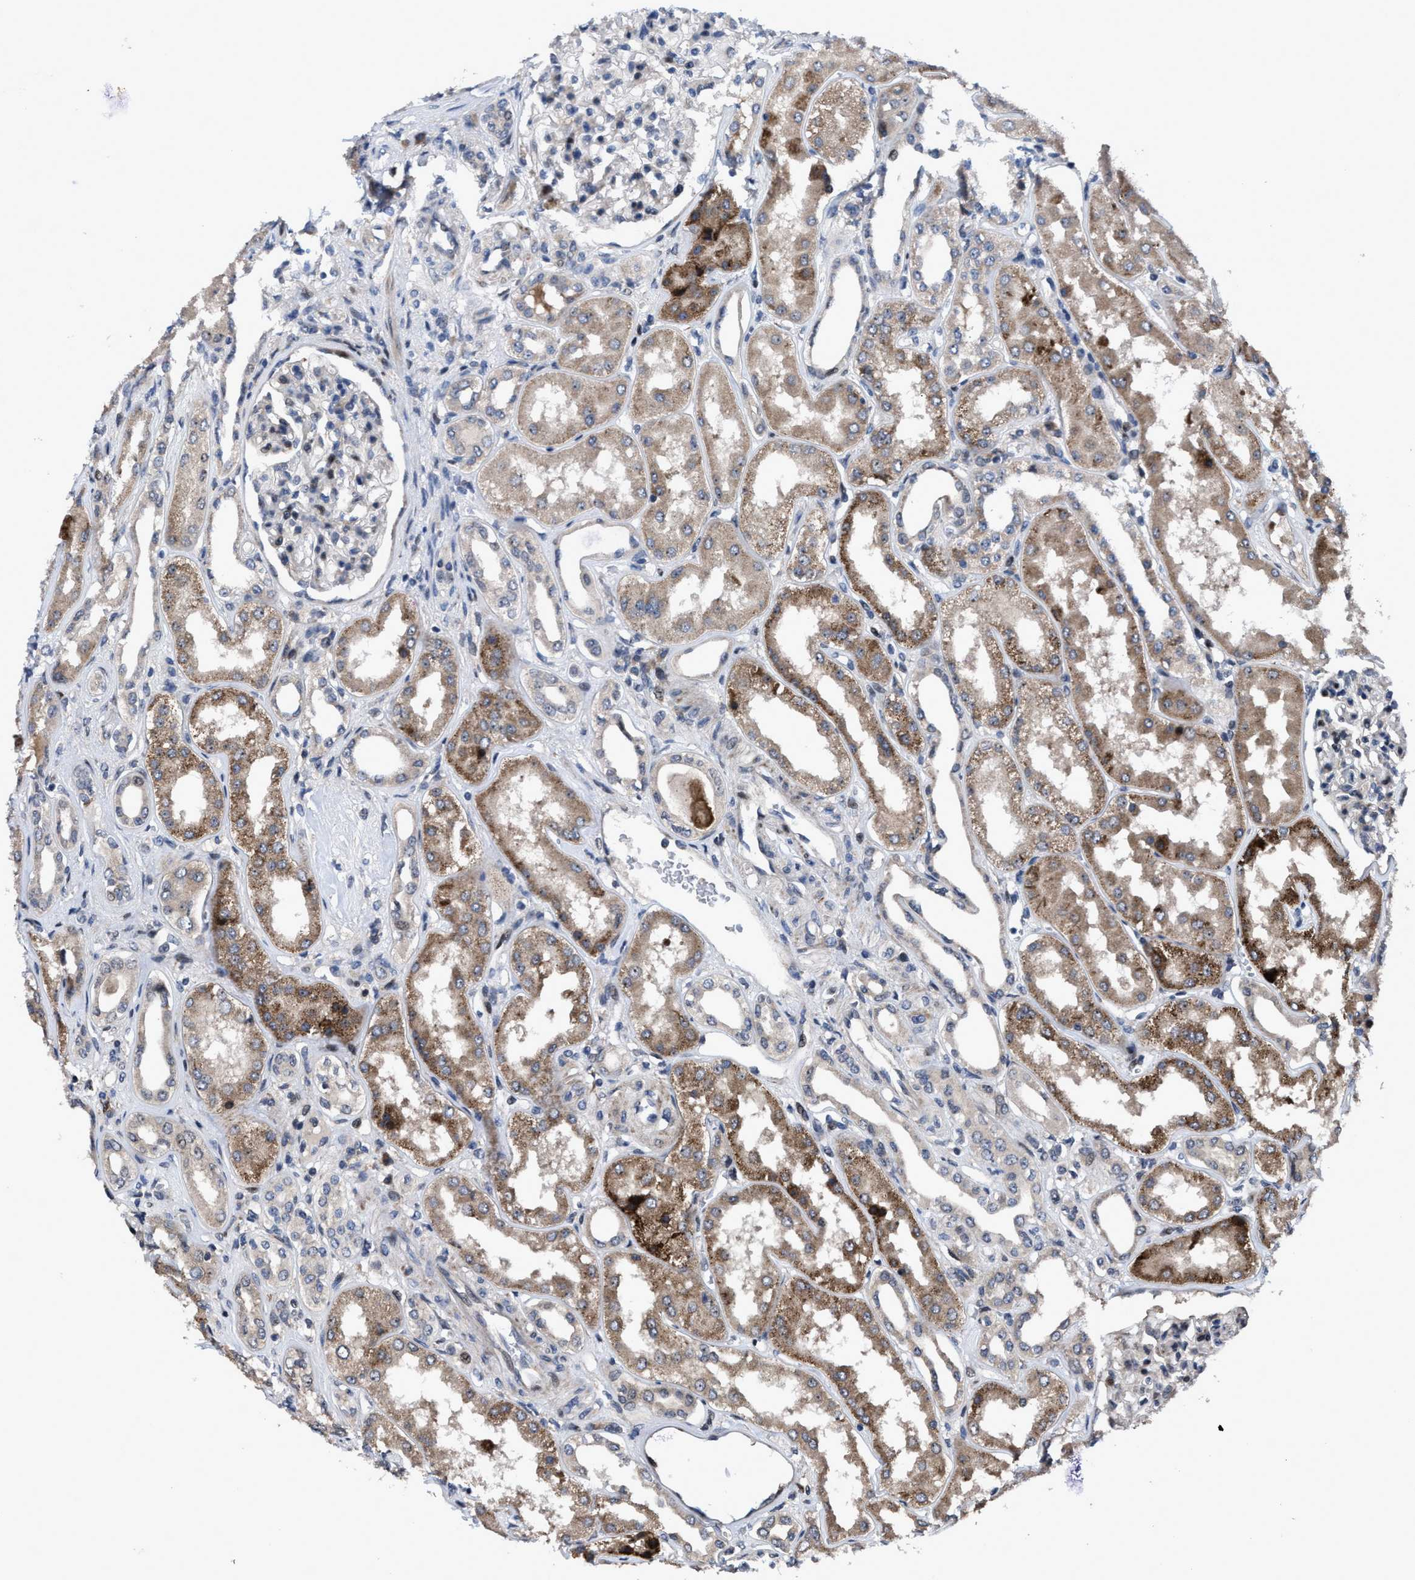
{"staining": {"intensity": "weak", "quantity": "<25%", "location": "cytoplasmic/membranous"}, "tissue": "kidney", "cell_type": "Cells in glomeruli", "image_type": "normal", "snomed": [{"axis": "morphology", "description": "Normal tissue, NOS"}, {"axis": "topography", "description": "Kidney"}], "caption": "DAB immunohistochemical staining of normal human kidney demonstrates no significant staining in cells in glomeruli.", "gene": "HAUS6", "patient": {"sex": "female", "age": 56}}